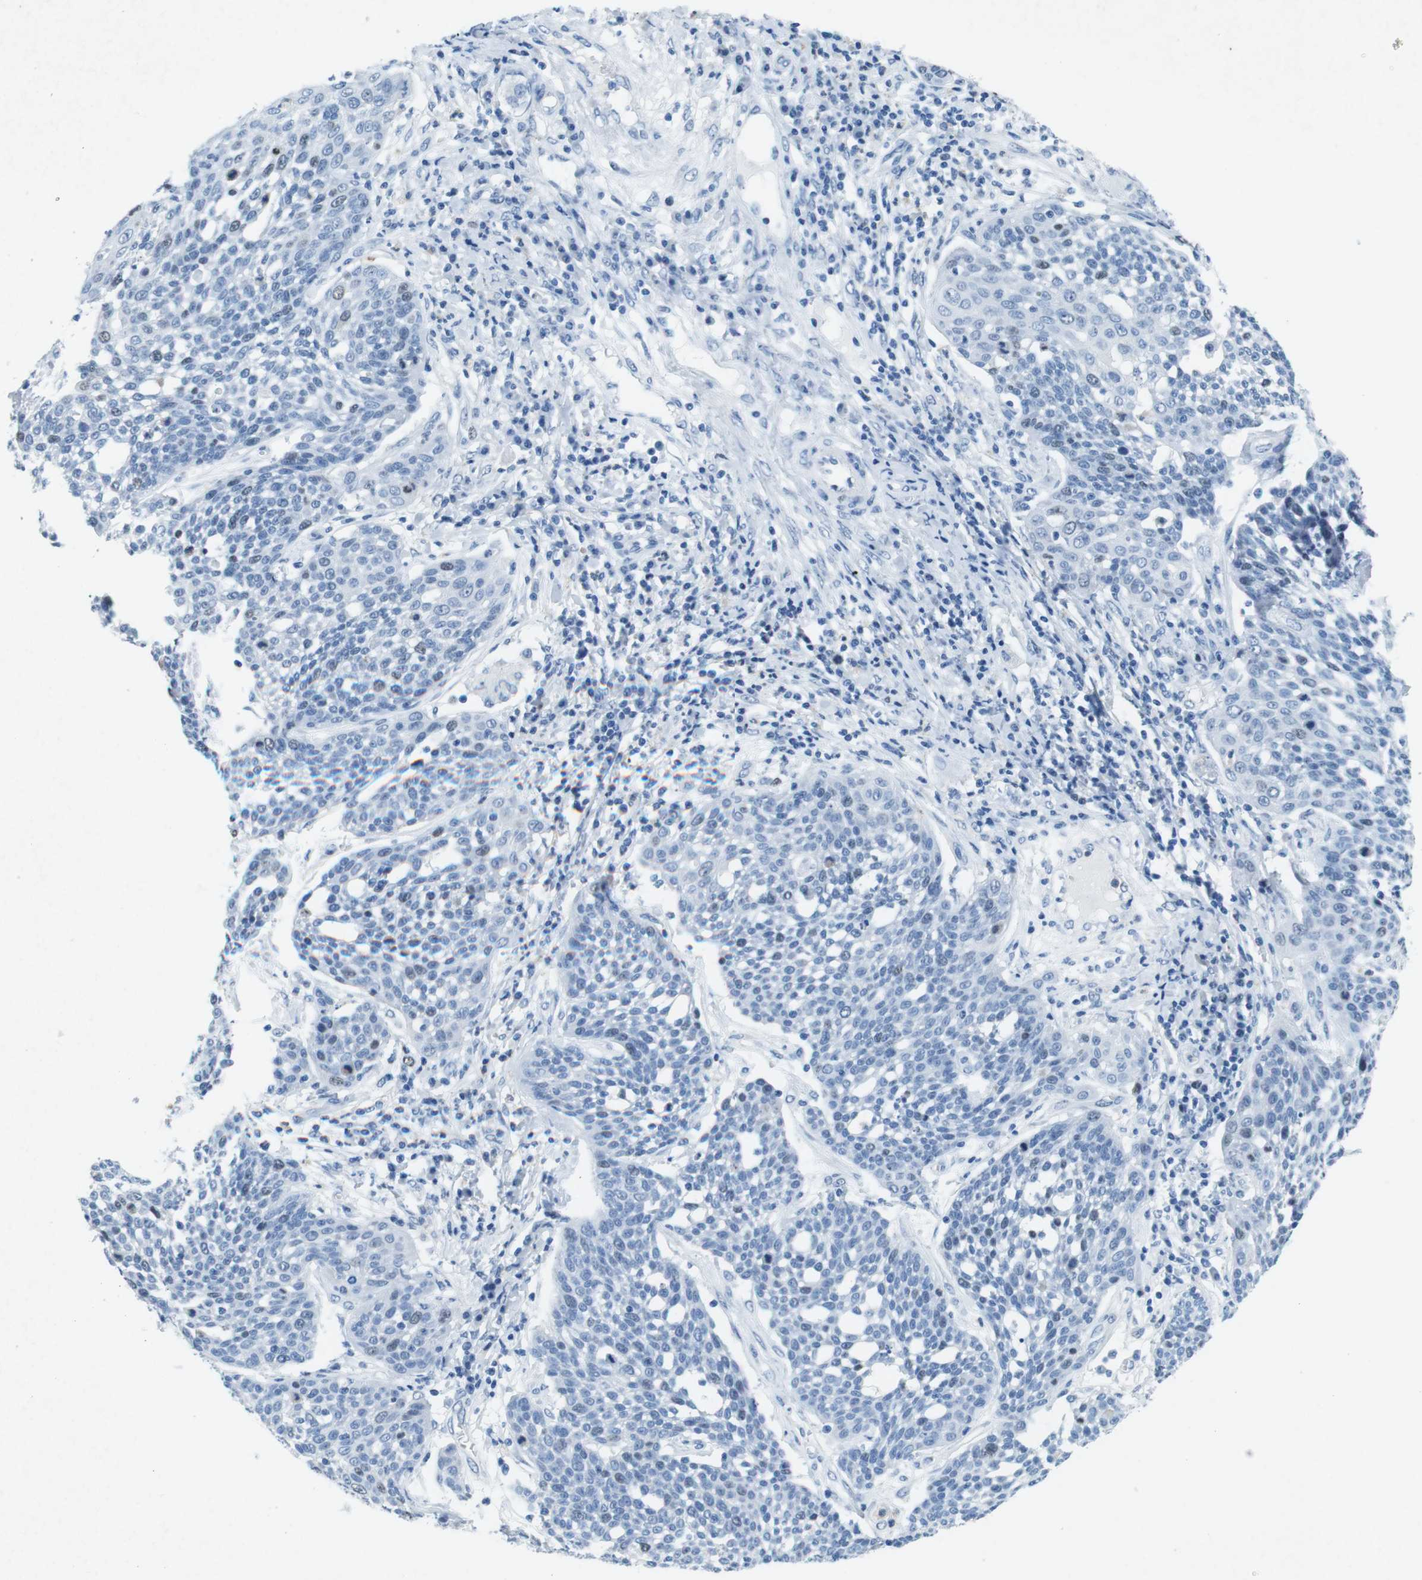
{"staining": {"intensity": "negative", "quantity": "none", "location": "none"}, "tissue": "cervical cancer", "cell_type": "Tumor cells", "image_type": "cancer", "snomed": [{"axis": "morphology", "description": "Squamous cell carcinoma, NOS"}, {"axis": "topography", "description": "Cervix"}], "caption": "DAB immunohistochemical staining of squamous cell carcinoma (cervical) demonstrates no significant staining in tumor cells. (DAB IHC with hematoxylin counter stain).", "gene": "CTAG1B", "patient": {"sex": "female", "age": 34}}